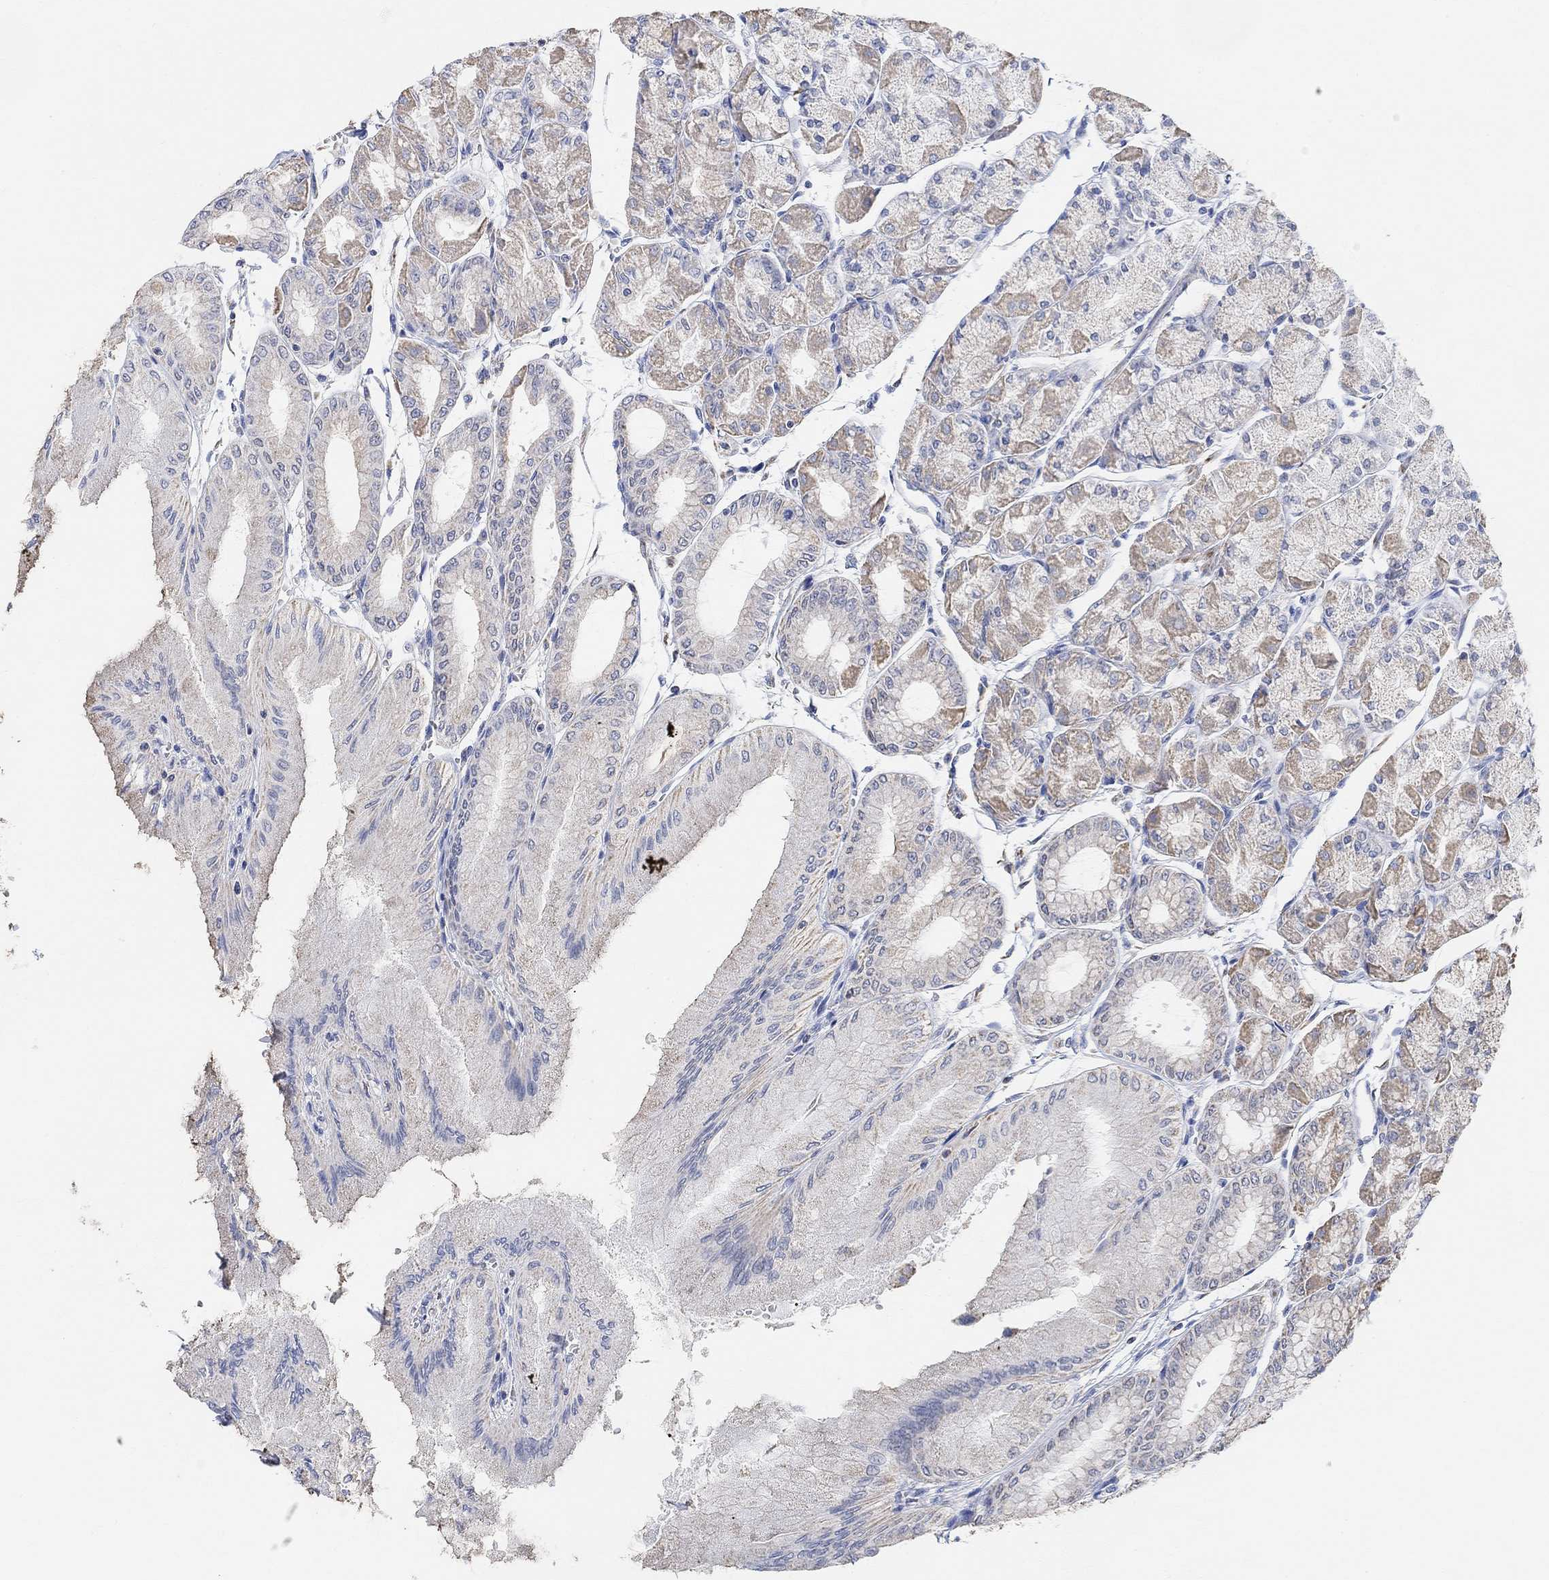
{"staining": {"intensity": "weak", "quantity": "25%-75%", "location": "cytoplasmic/membranous"}, "tissue": "stomach", "cell_type": "Glandular cells", "image_type": "normal", "snomed": [{"axis": "morphology", "description": "Normal tissue, NOS"}, {"axis": "topography", "description": "Stomach, upper"}], "caption": "The image demonstrates immunohistochemical staining of benign stomach. There is weak cytoplasmic/membranous expression is seen in approximately 25%-75% of glandular cells.", "gene": "SYT12", "patient": {"sex": "male", "age": 60}}